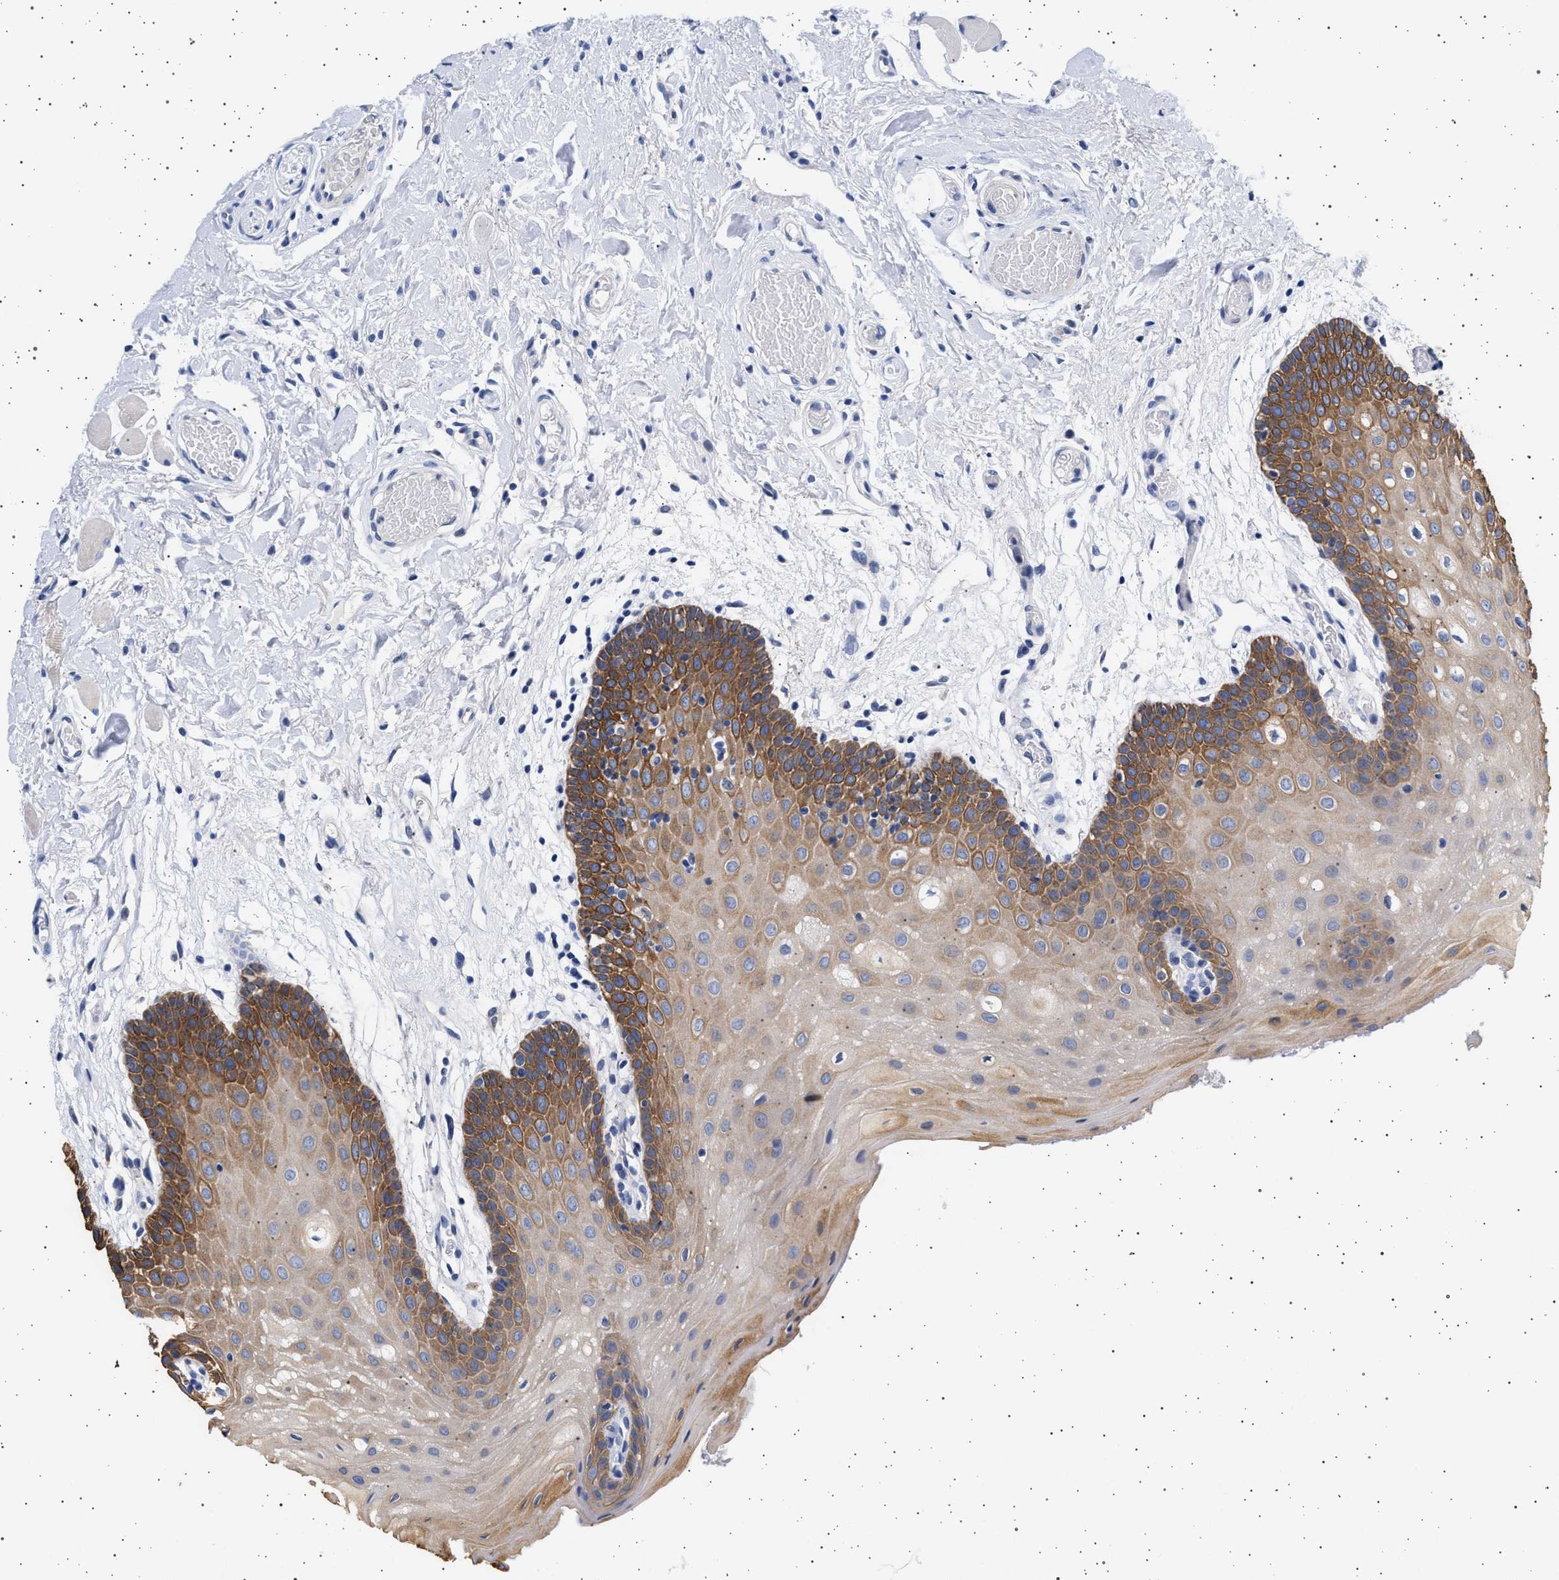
{"staining": {"intensity": "moderate", "quantity": ">75%", "location": "cytoplasmic/membranous"}, "tissue": "oral mucosa", "cell_type": "Squamous epithelial cells", "image_type": "normal", "snomed": [{"axis": "morphology", "description": "Normal tissue, NOS"}, {"axis": "morphology", "description": "Squamous cell carcinoma, NOS"}, {"axis": "topography", "description": "Oral tissue"}, {"axis": "topography", "description": "Head-Neck"}], "caption": "The photomicrograph displays staining of benign oral mucosa, revealing moderate cytoplasmic/membranous protein positivity (brown color) within squamous epithelial cells.", "gene": "TRMT10B", "patient": {"sex": "male", "age": 71}}